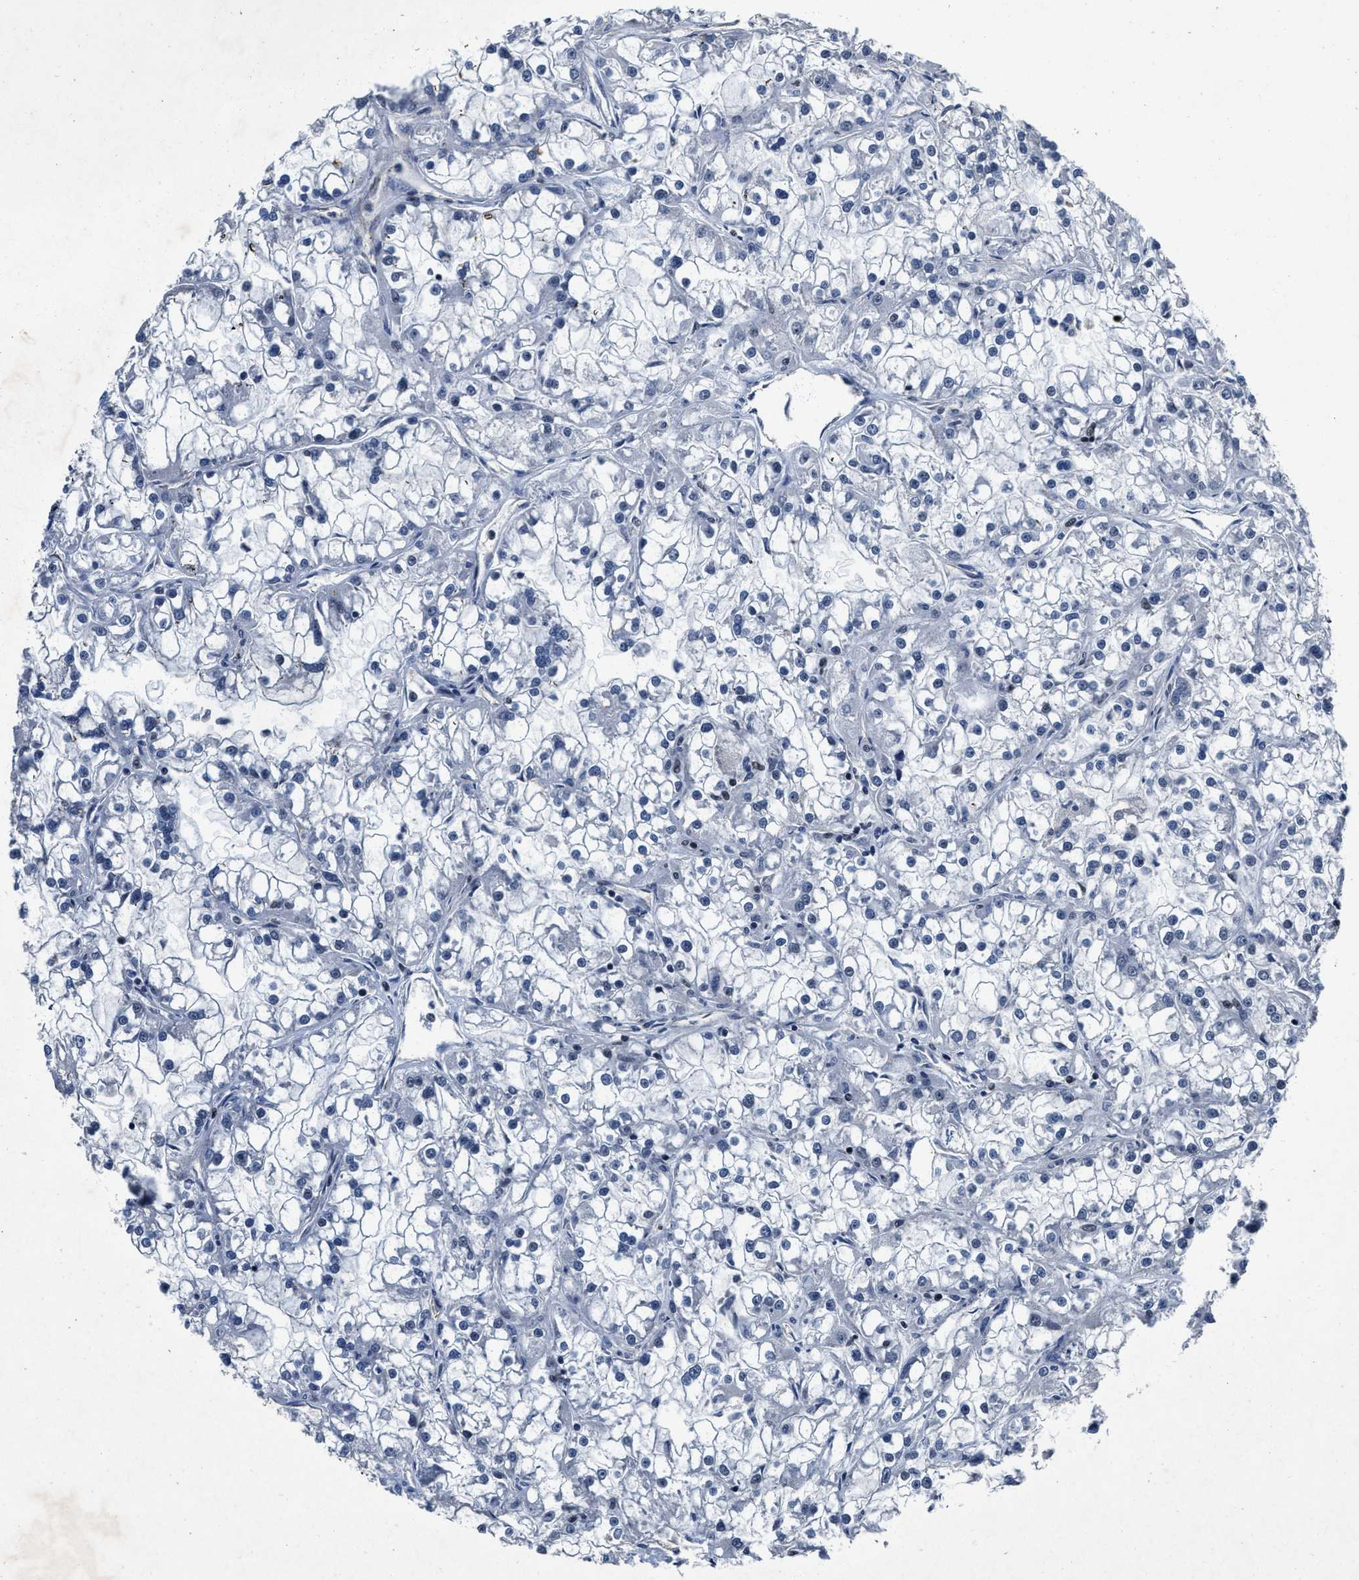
{"staining": {"intensity": "negative", "quantity": "none", "location": "none"}, "tissue": "renal cancer", "cell_type": "Tumor cells", "image_type": "cancer", "snomed": [{"axis": "morphology", "description": "Adenocarcinoma, NOS"}, {"axis": "topography", "description": "Kidney"}], "caption": "The photomicrograph exhibits no staining of tumor cells in adenocarcinoma (renal).", "gene": "ZNF233", "patient": {"sex": "female", "age": 52}}